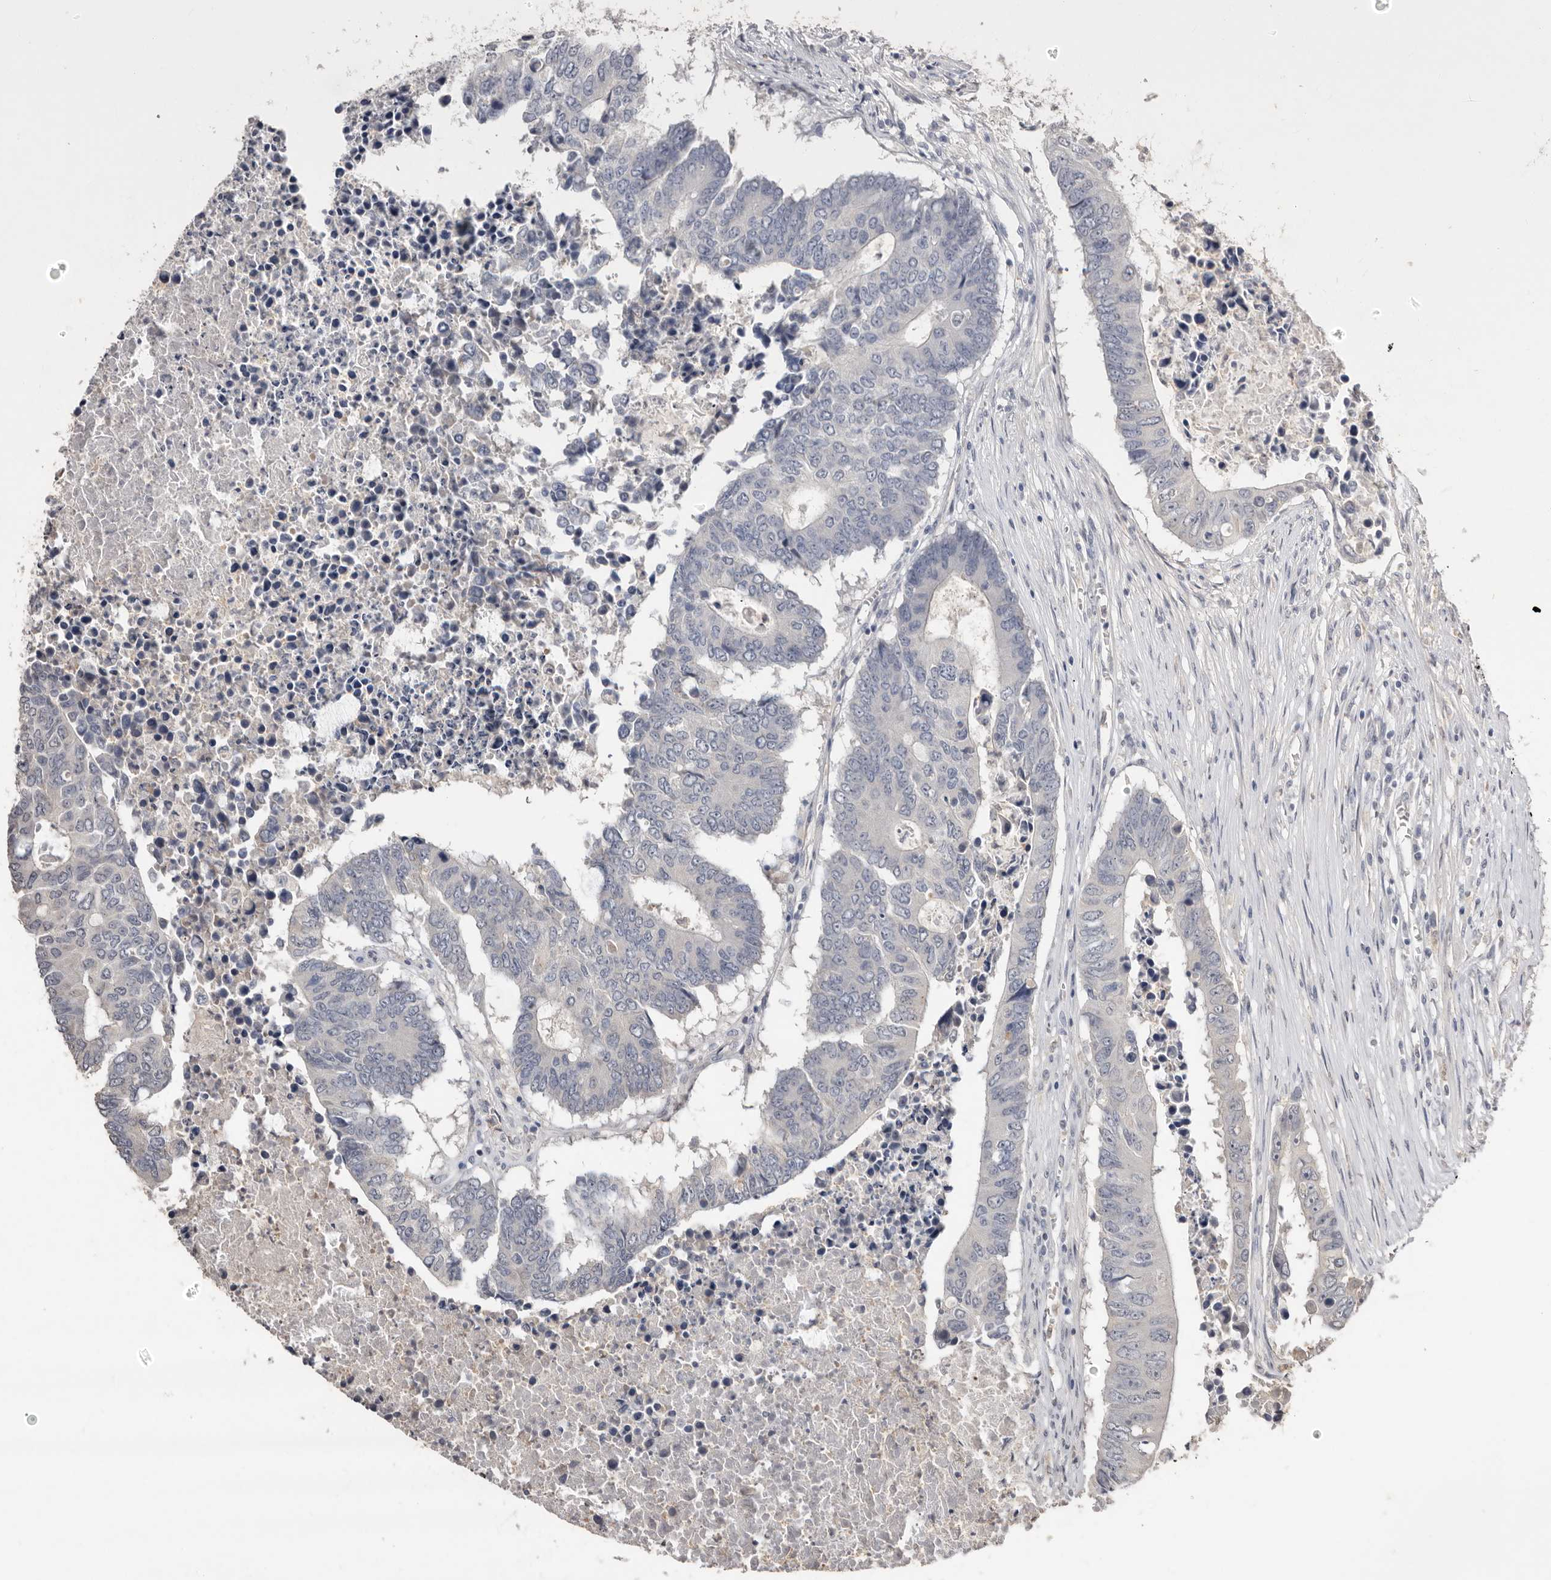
{"staining": {"intensity": "negative", "quantity": "none", "location": "none"}, "tissue": "colorectal cancer", "cell_type": "Tumor cells", "image_type": "cancer", "snomed": [{"axis": "morphology", "description": "Adenocarcinoma, NOS"}, {"axis": "topography", "description": "Colon"}], "caption": "IHC micrograph of colorectal adenocarcinoma stained for a protein (brown), which displays no positivity in tumor cells. (DAB (3,3'-diaminobenzidine) immunohistochemistry (IHC) with hematoxylin counter stain).", "gene": "SULT1E1", "patient": {"sex": "male", "age": 87}}